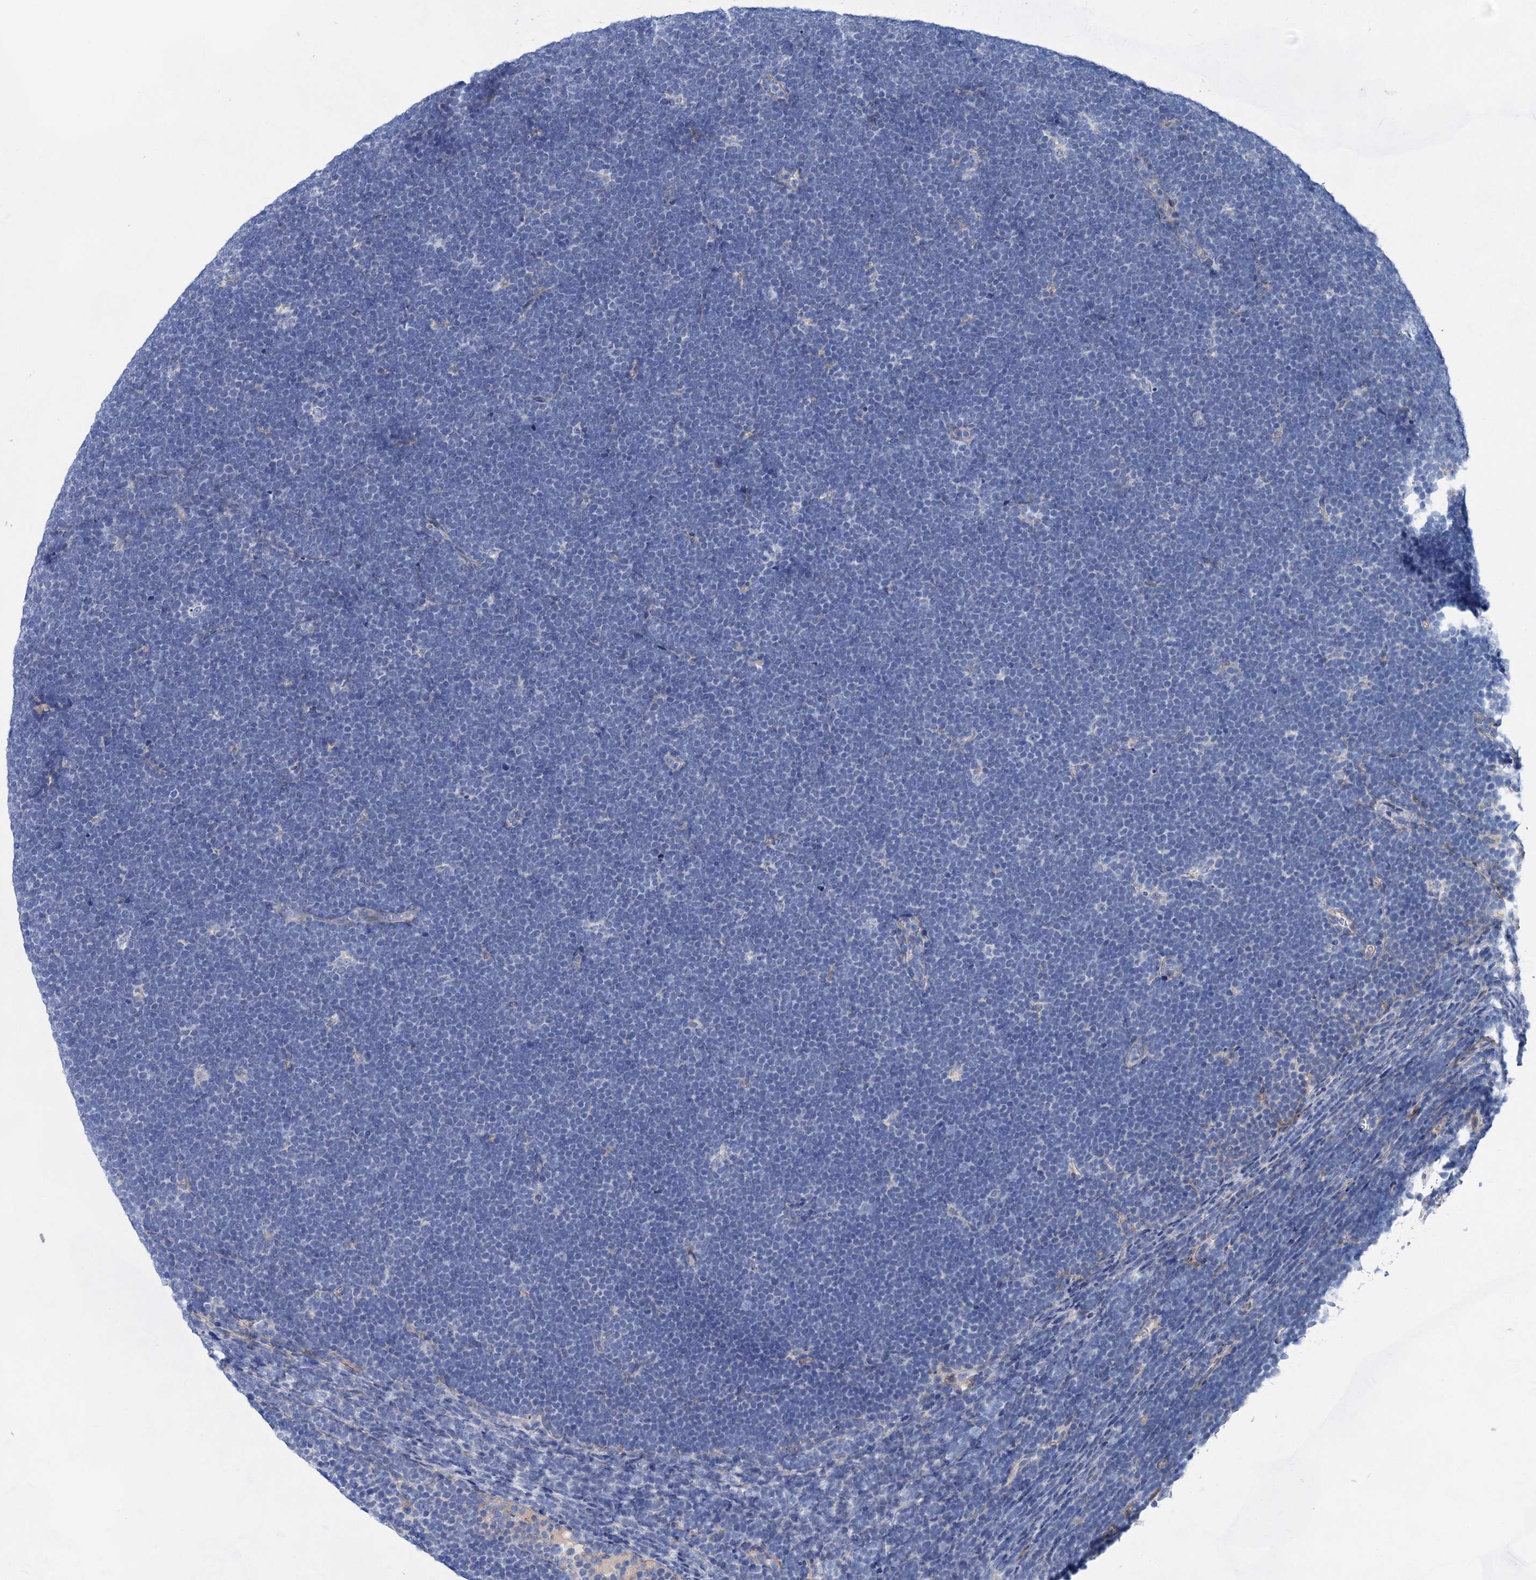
{"staining": {"intensity": "negative", "quantity": "none", "location": "none"}, "tissue": "lymphoma", "cell_type": "Tumor cells", "image_type": "cancer", "snomed": [{"axis": "morphology", "description": "Malignant lymphoma, non-Hodgkin's type, High grade"}, {"axis": "topography", "description": "Lymph node"}], "caption": "Protein analysis of lymphoma displays no significant expression in tumor cells. (IHC, brightfield microscopy, high magnification).", "gene": "GPR155", "patient": {"sex": "male", "age": 13}}